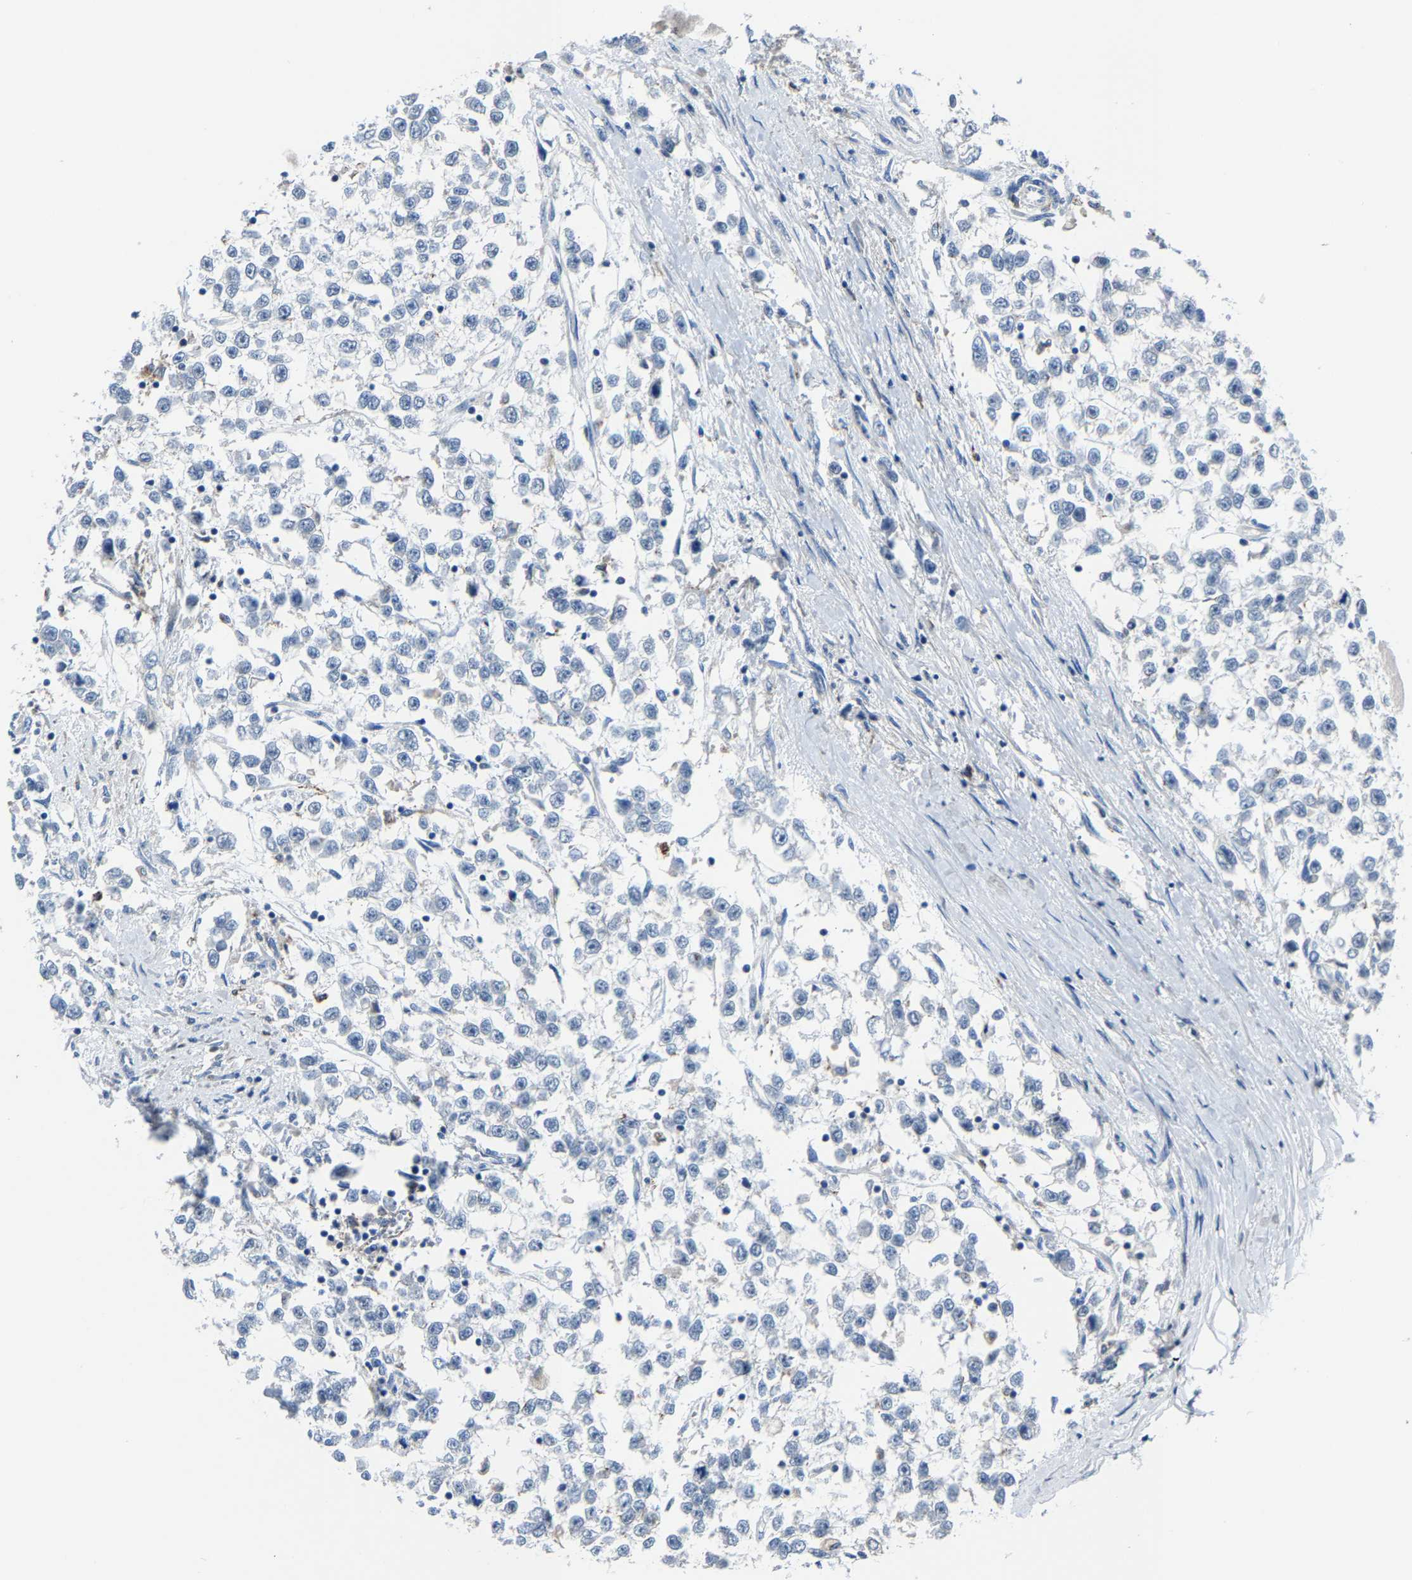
{"staining": {"intensity": "negative", "quantity": "none", "location": "none"}, "tissue": "testis cancer", "cell_type": "Tumor cells", "image_type": "cancer", "snomed": [{"axis": "morphology", "description": "Seminoma, NOS"}, {"axis": "morphology", "description": "Carcinoma, Embryonal, NOS"}, {"axis": "topography", "description": "Testis"}], "caption": "Immunohistochemistry (IHC) histopathology image of testis embryonal carcinoma stained for a protein (brown), which exhibits no positivity in tumor cells.", "gene": "STRBP", "patient": {"sex": "male", "age": 51}}